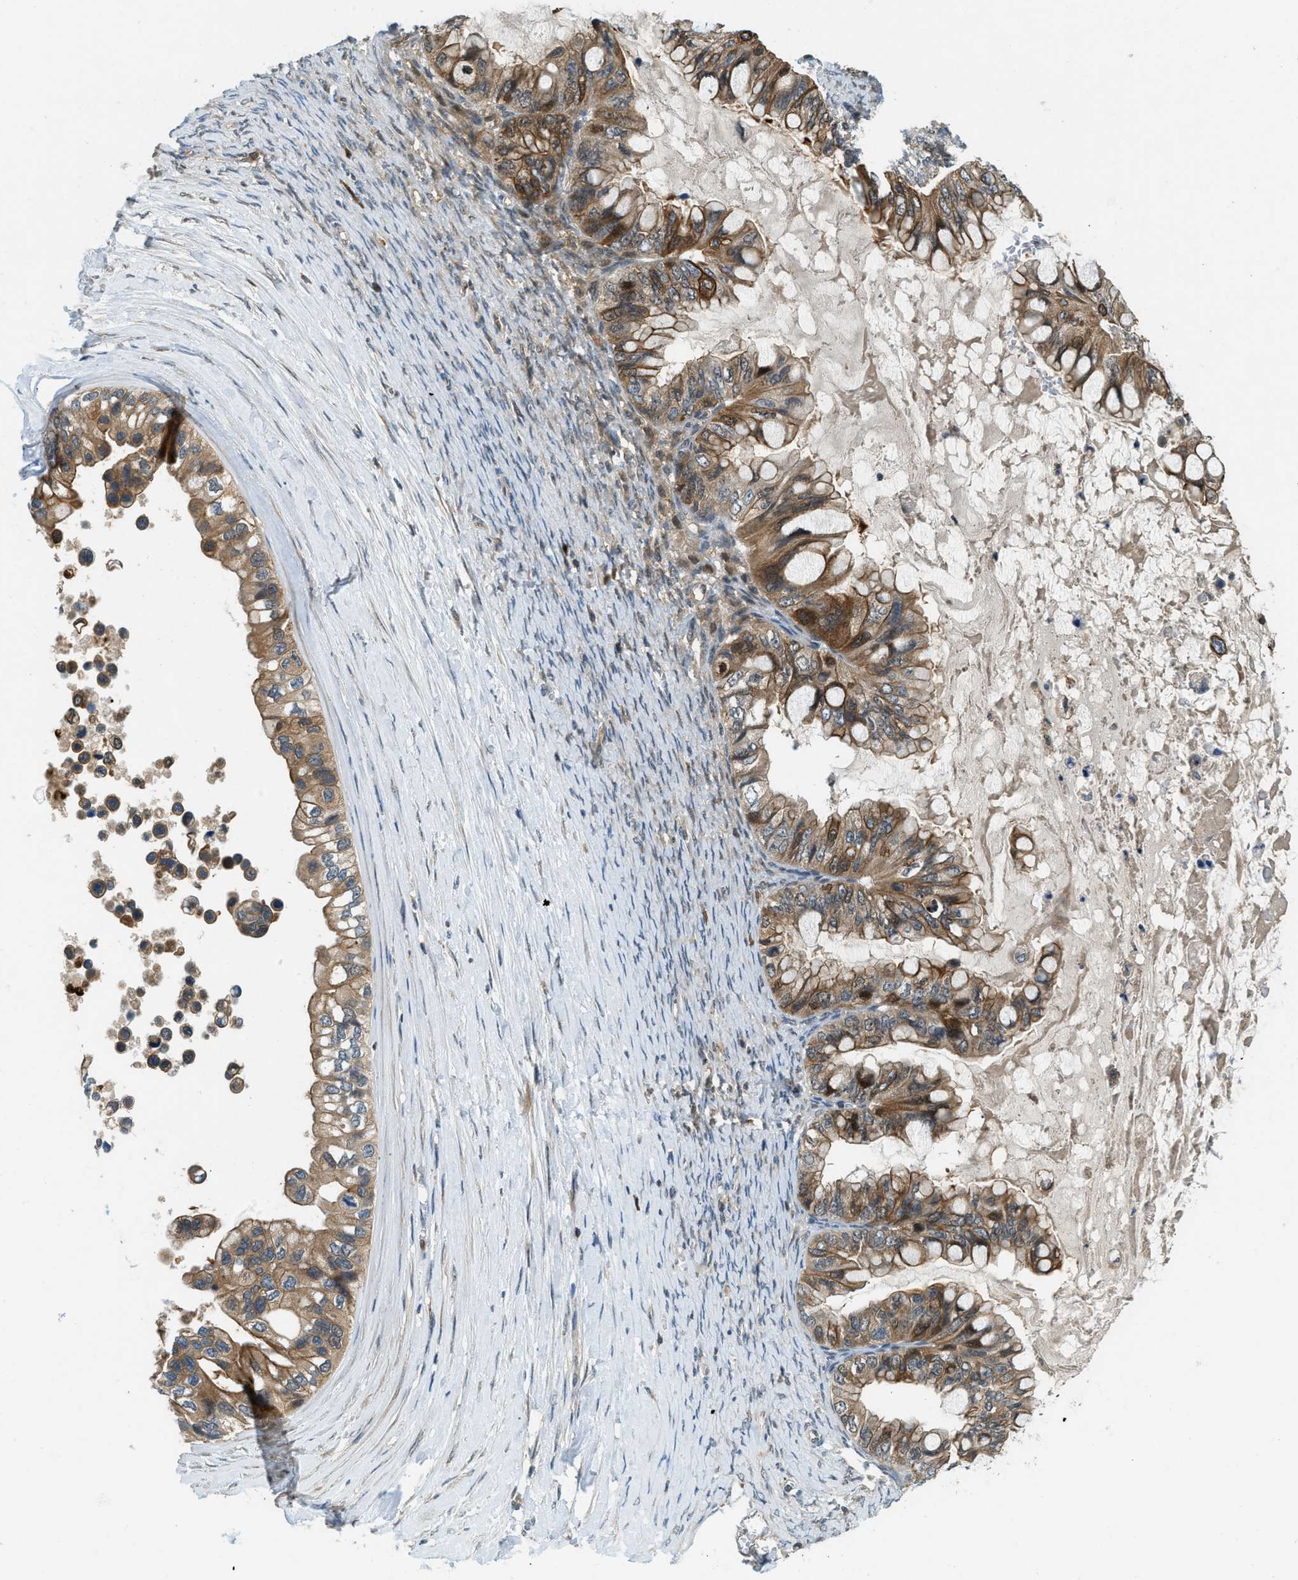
{"staining": {"intensity": "moderate", "quantity": ">75%", "location": "cytoplasmic/membranous,nuclear"}, "tissue": "ovarian cancer", "cell_type": "Tumor cells", "image_type": "cancer", "snomed": [{"axis": "morphology", "description": "Cystadenocarcinoma, mucinous, NOS"}, {"axis": "topography", "description": "Ovary"}], "caption": "Moderate cytoplasmic/membranous and nuclear expression is seen in about >75% of tumor cells in ovarian mucinous cystadenocarcinoma. (Stains: DAB (3,3'-diaminobenzidine) in brown, nuclei in blue, Microscopy: brightfield microscopy at high magnification).", "gene": "GMPPB", "patient": {"sex": "female", "age": 80}}